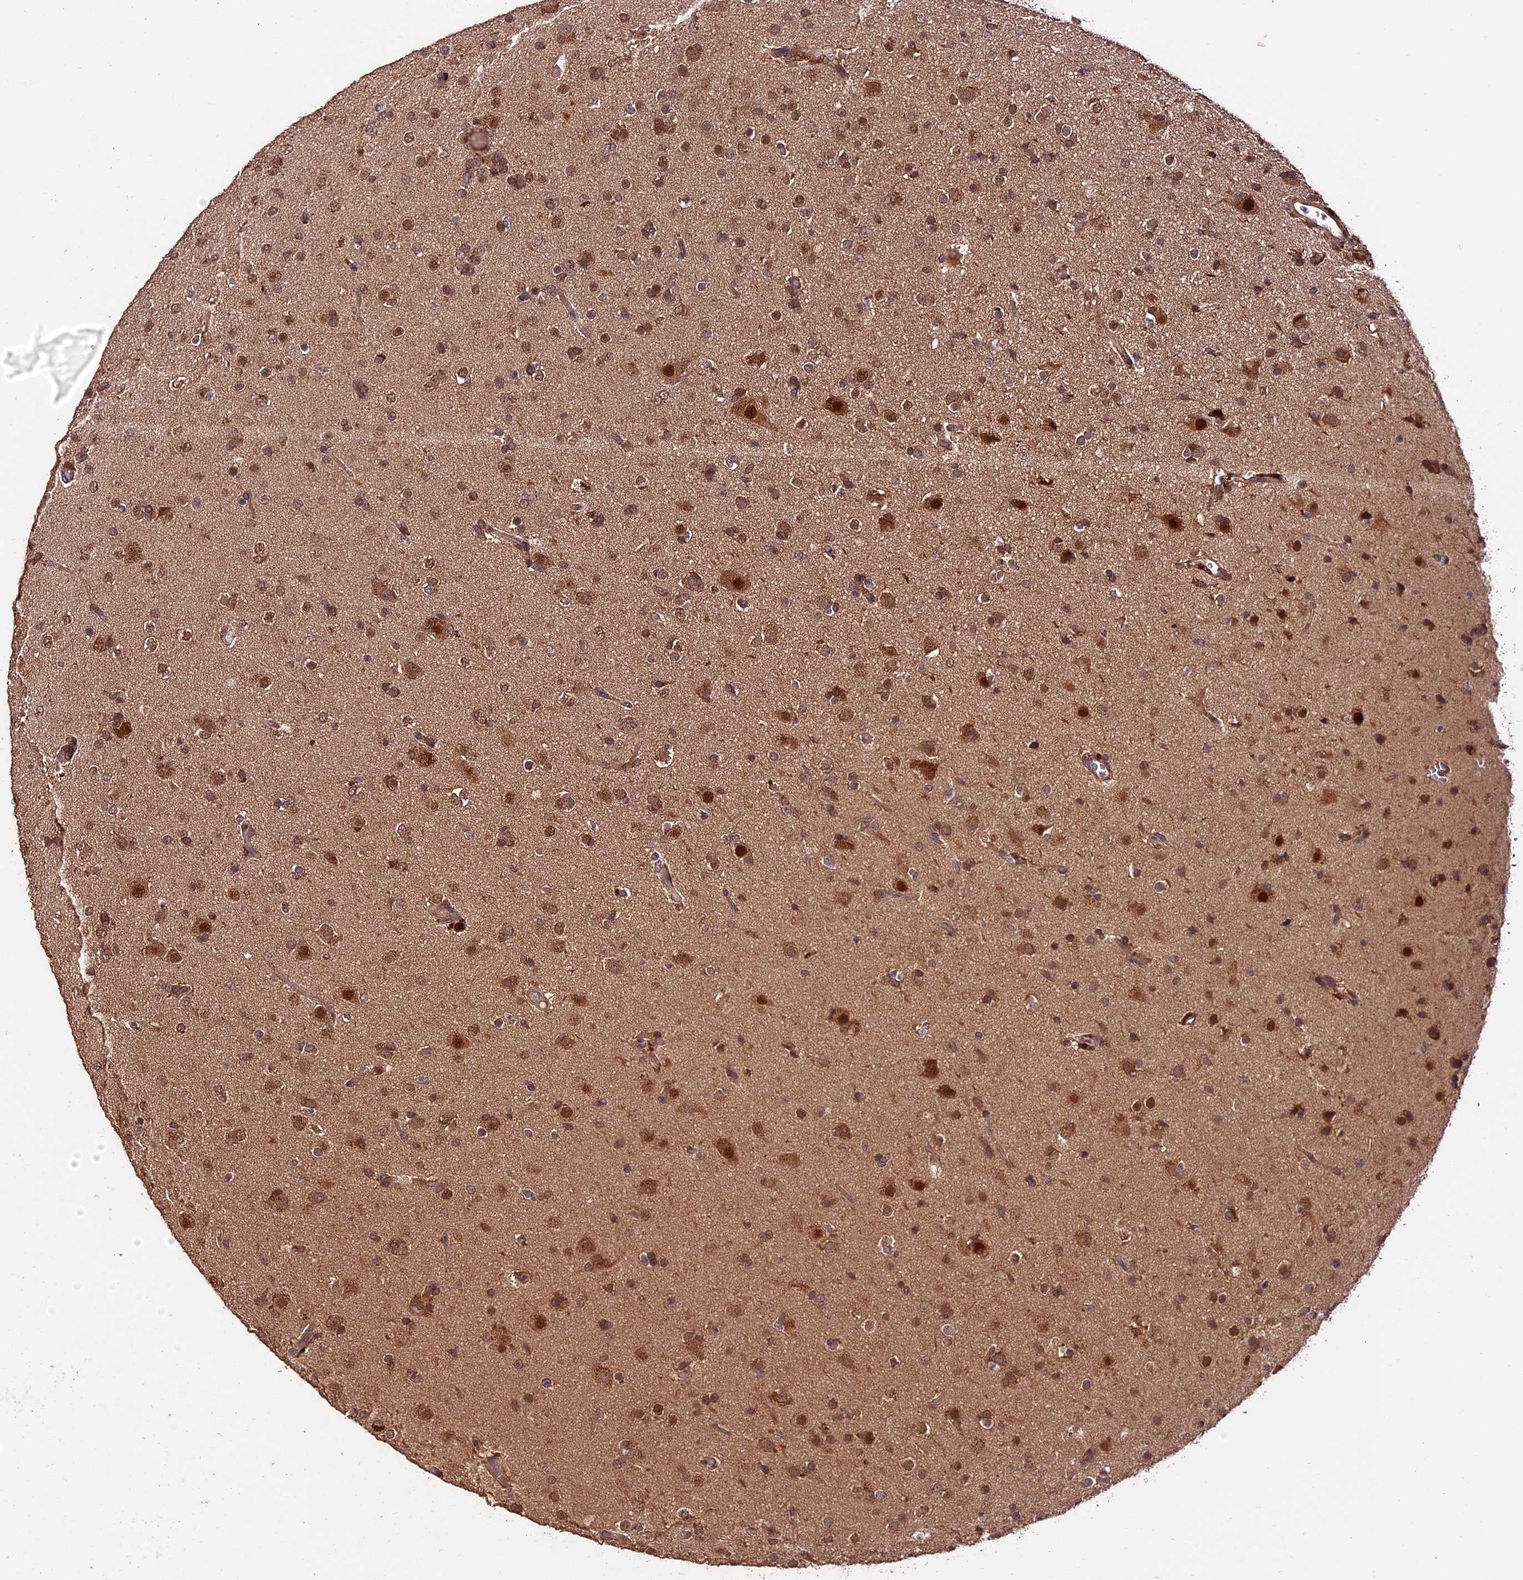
{"staining": {"intensity": "moderate", "quantity": ">75%", "location": "cytoplasmic/membranous,nuclear"}, "tissue": "glioma", "cell_type": "Tumor cells", "image_type": "cancer", "snomed": [{"axis": "morphology", "description": "Glioma, malignant, Low grade"}, {"axis": "topography", "description": "Brain"}], "caption": "This micrograph displays malignant low-grade glioma stained with immunohistochemistry (IHC) to label a protein in brown. The cytoplasmic/membranous and nuclear of tumor cells show moderate positivity for the protein. Nuclei are counter-stained blue.", "gene": "TRMT1", "patient": {"sex": "male", "age": 65}}